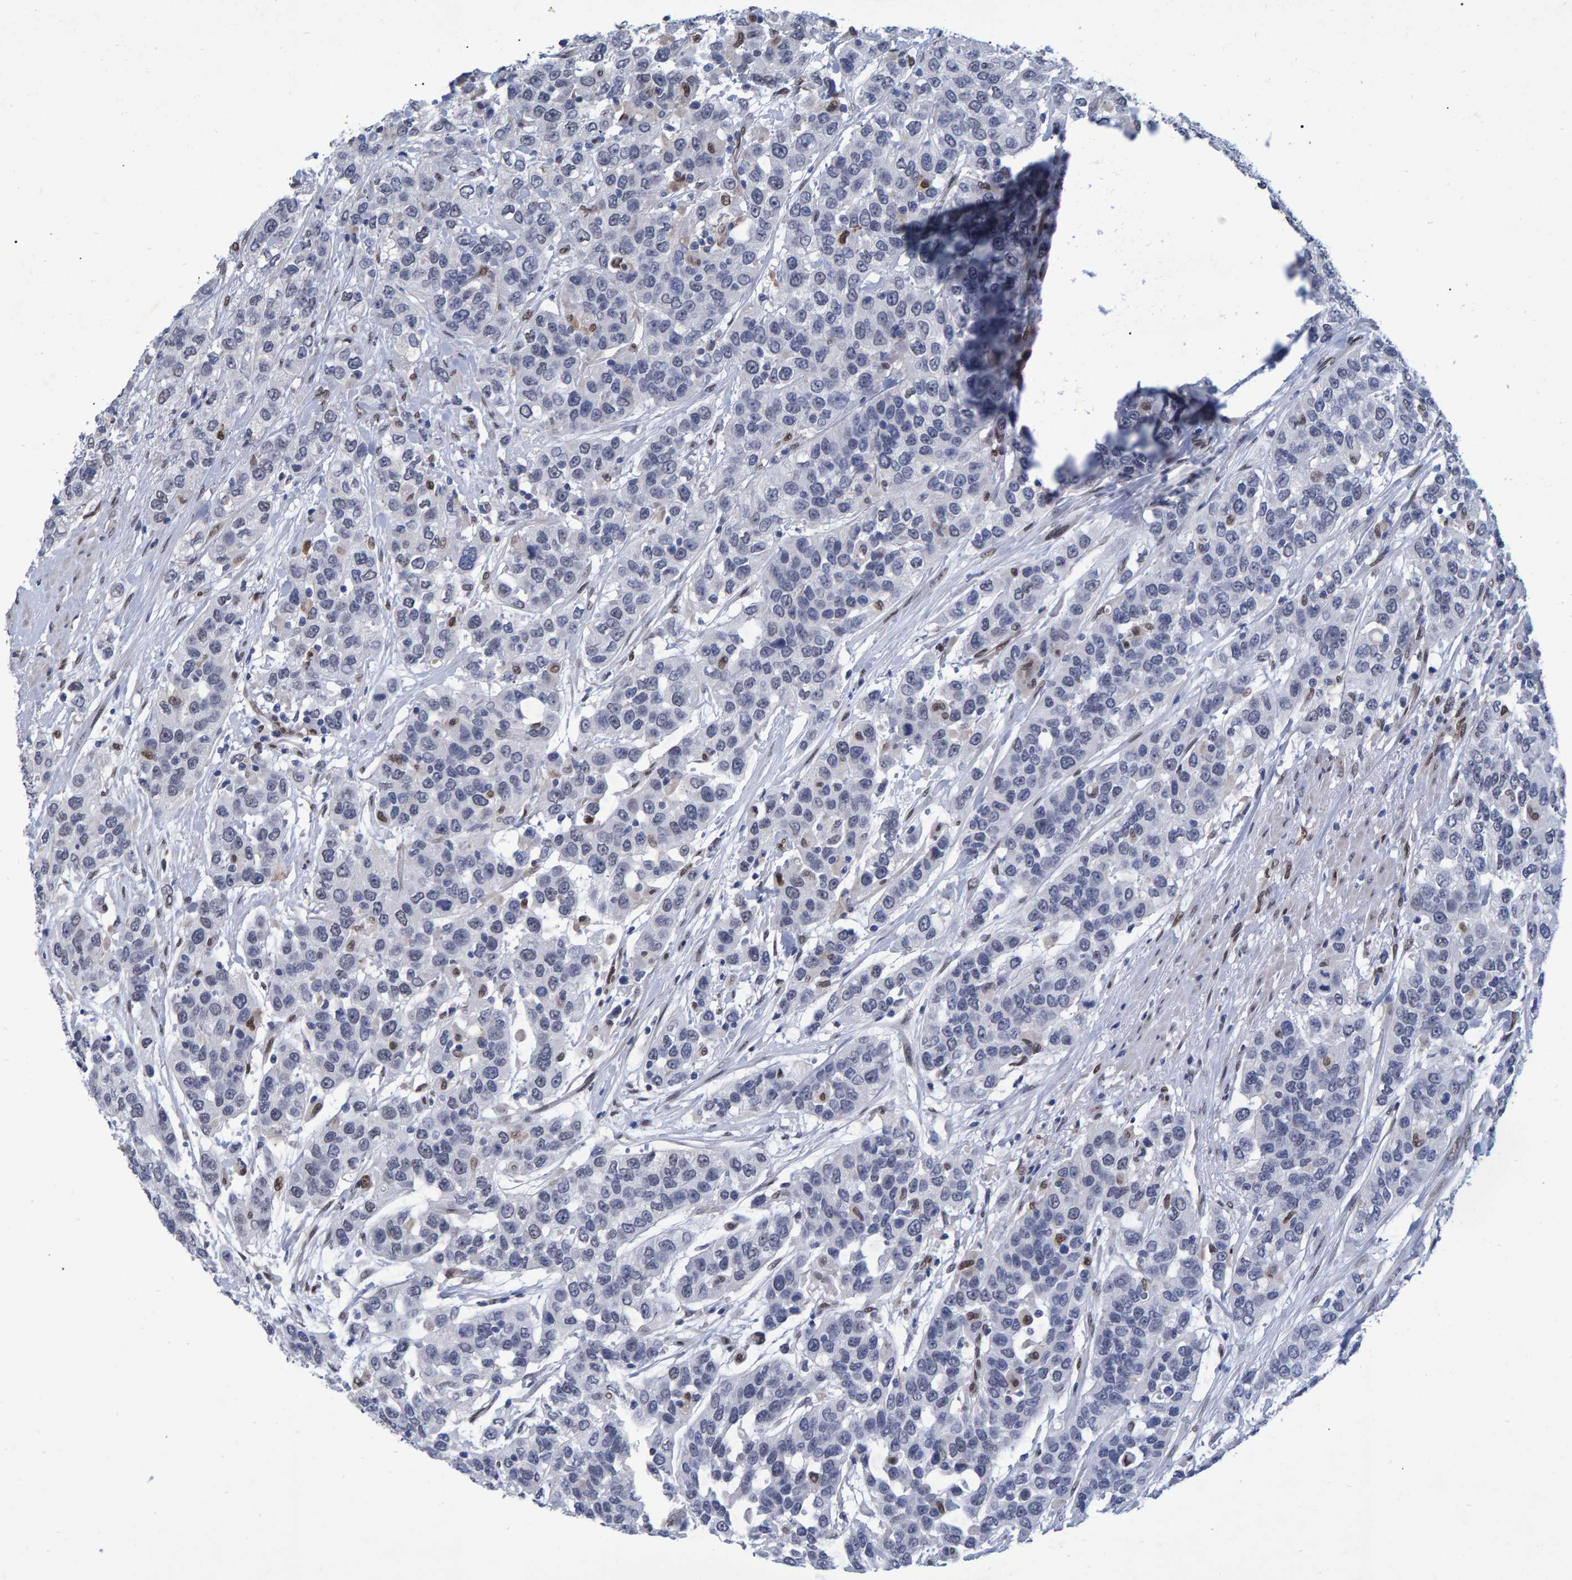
{"staining": {"intensity": "negative", "quantity": "none", "location": "none"}, "tissue": "urothelial cancer", "cell_type": "Tumor cells", "image_type": "cancer", "snomed": [{"axis": "morphology", "description": "Urothelial carcinoma, High grade"}, {"axis": "topography", "description": "Urinary bladder"}], "caption": "Urothelial cancer was stained to show a protein in brown. There is no significant expression in tumor cells.", "gene": "QKI", "patient": {"sex": "female", "age": 80}}